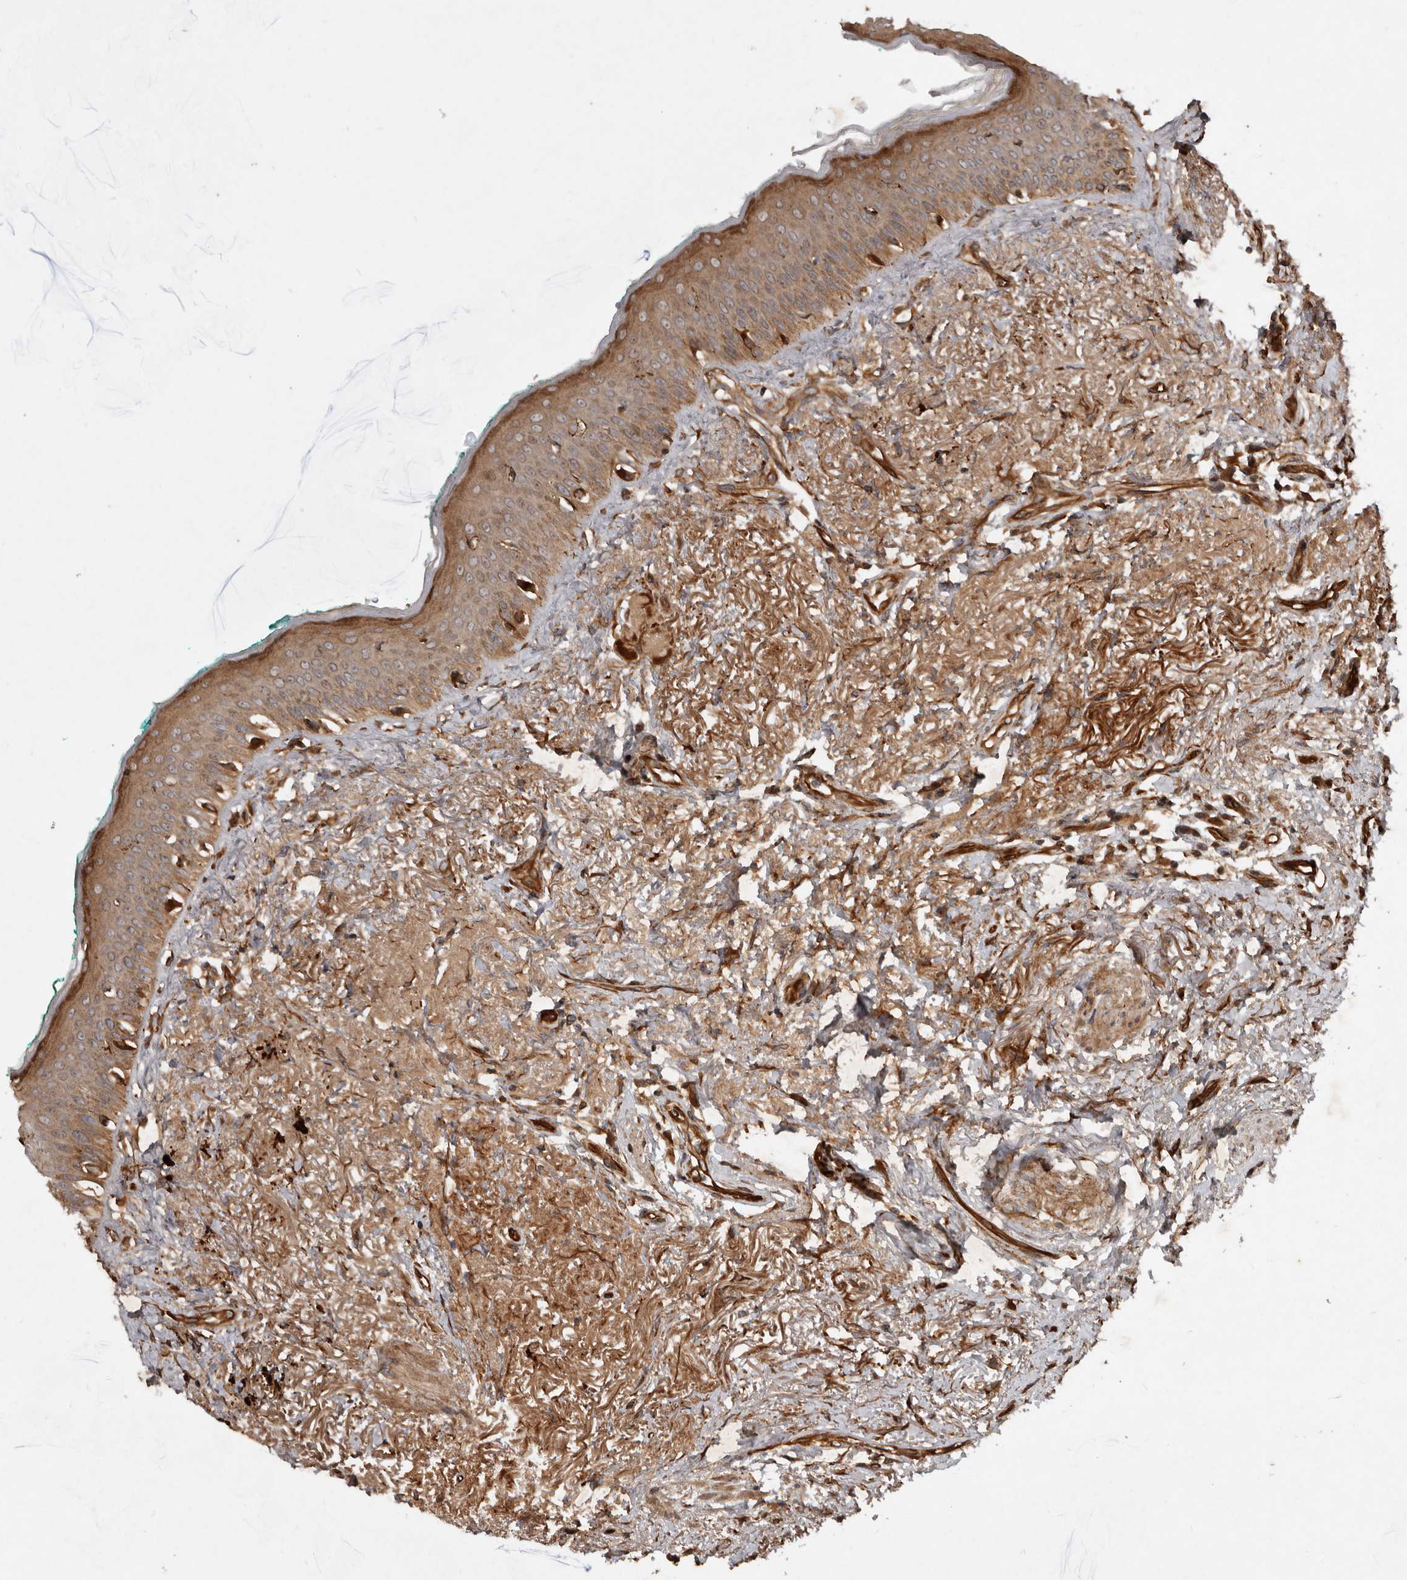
{"staining": {"intensity": "strong", "quantity": "25%-75%", "location": "cytoplasmic/membranous"}, "tissue": "oral mucosa", "cell_type": "Squamous epithelial cells", "image_type": "normal", "snomed": [{"axis": "morphology", "description": "Normal tissue, NOS"}, {"axis": "topography", "description": "Oral tissue"}], "caption": "Immunohistochemical staining of normal oral mucosa demonstrates 25%-75% levels of strong cytoplasmic/membranous protein positivity in about 25%-75% of squamous epithelial cells. (brown staining indicates protein expression, while blue staining denotes nuclei).", "gene": "STK36", "patient": {"sex": "female", "age": 70}}